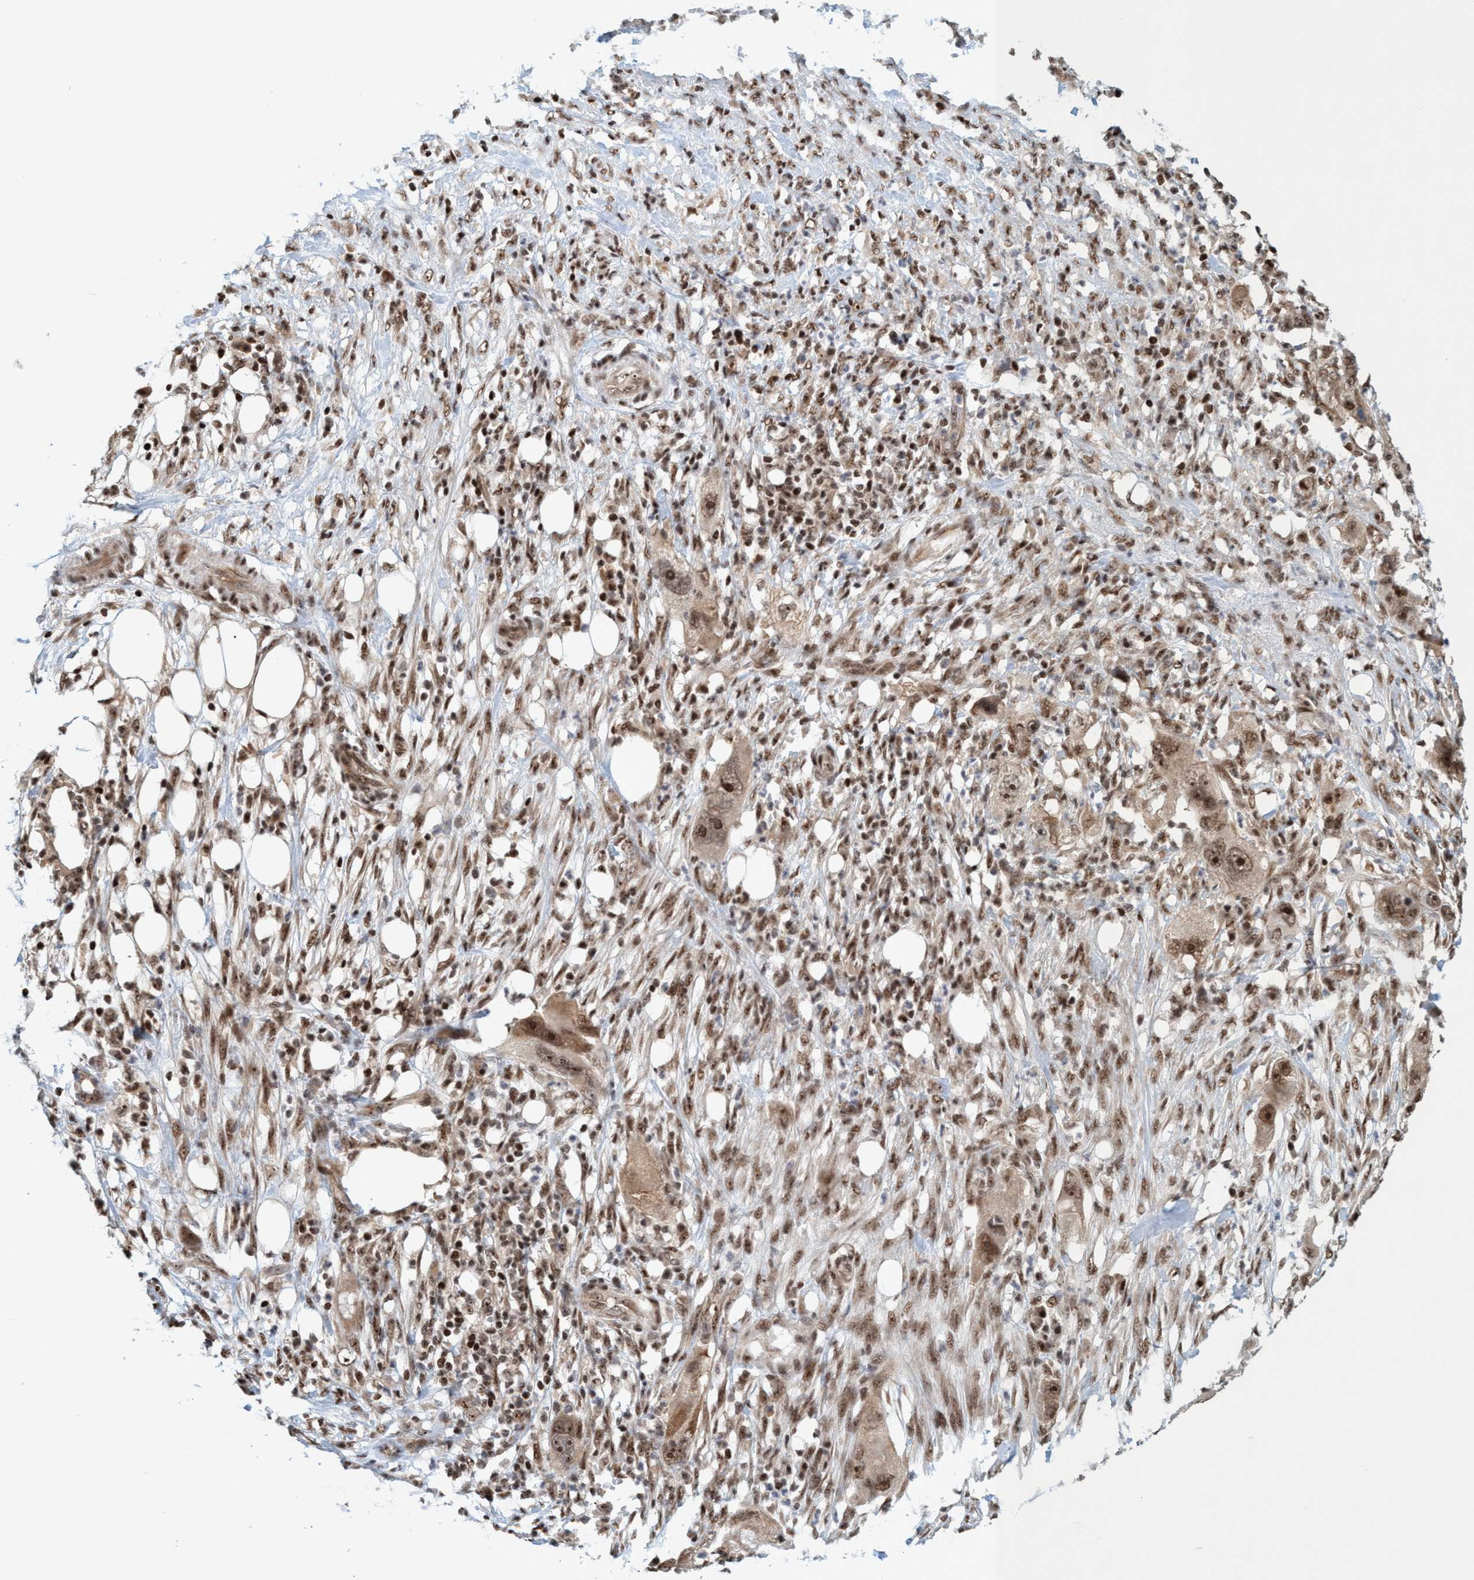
{"staining": {"intensity": "moderate", "quantity": ">75%", "location": "nuclear"}, "tissue": "pancreatic cancer", "cell_type": "Tumor cells", "image_type": "cancer", "snomed": [{"axis": "morphology", "description": "Adenocarcinoma, NOS"}, {"axis": "topography", "description": "Pancreas"}], "caption": "Adenocarcinoma (pancreatic) stained with a protein marker shows moderate staining in tumor cells.", "gene": "SMCR8", "patient": {"sex": "female", "age": 78}}